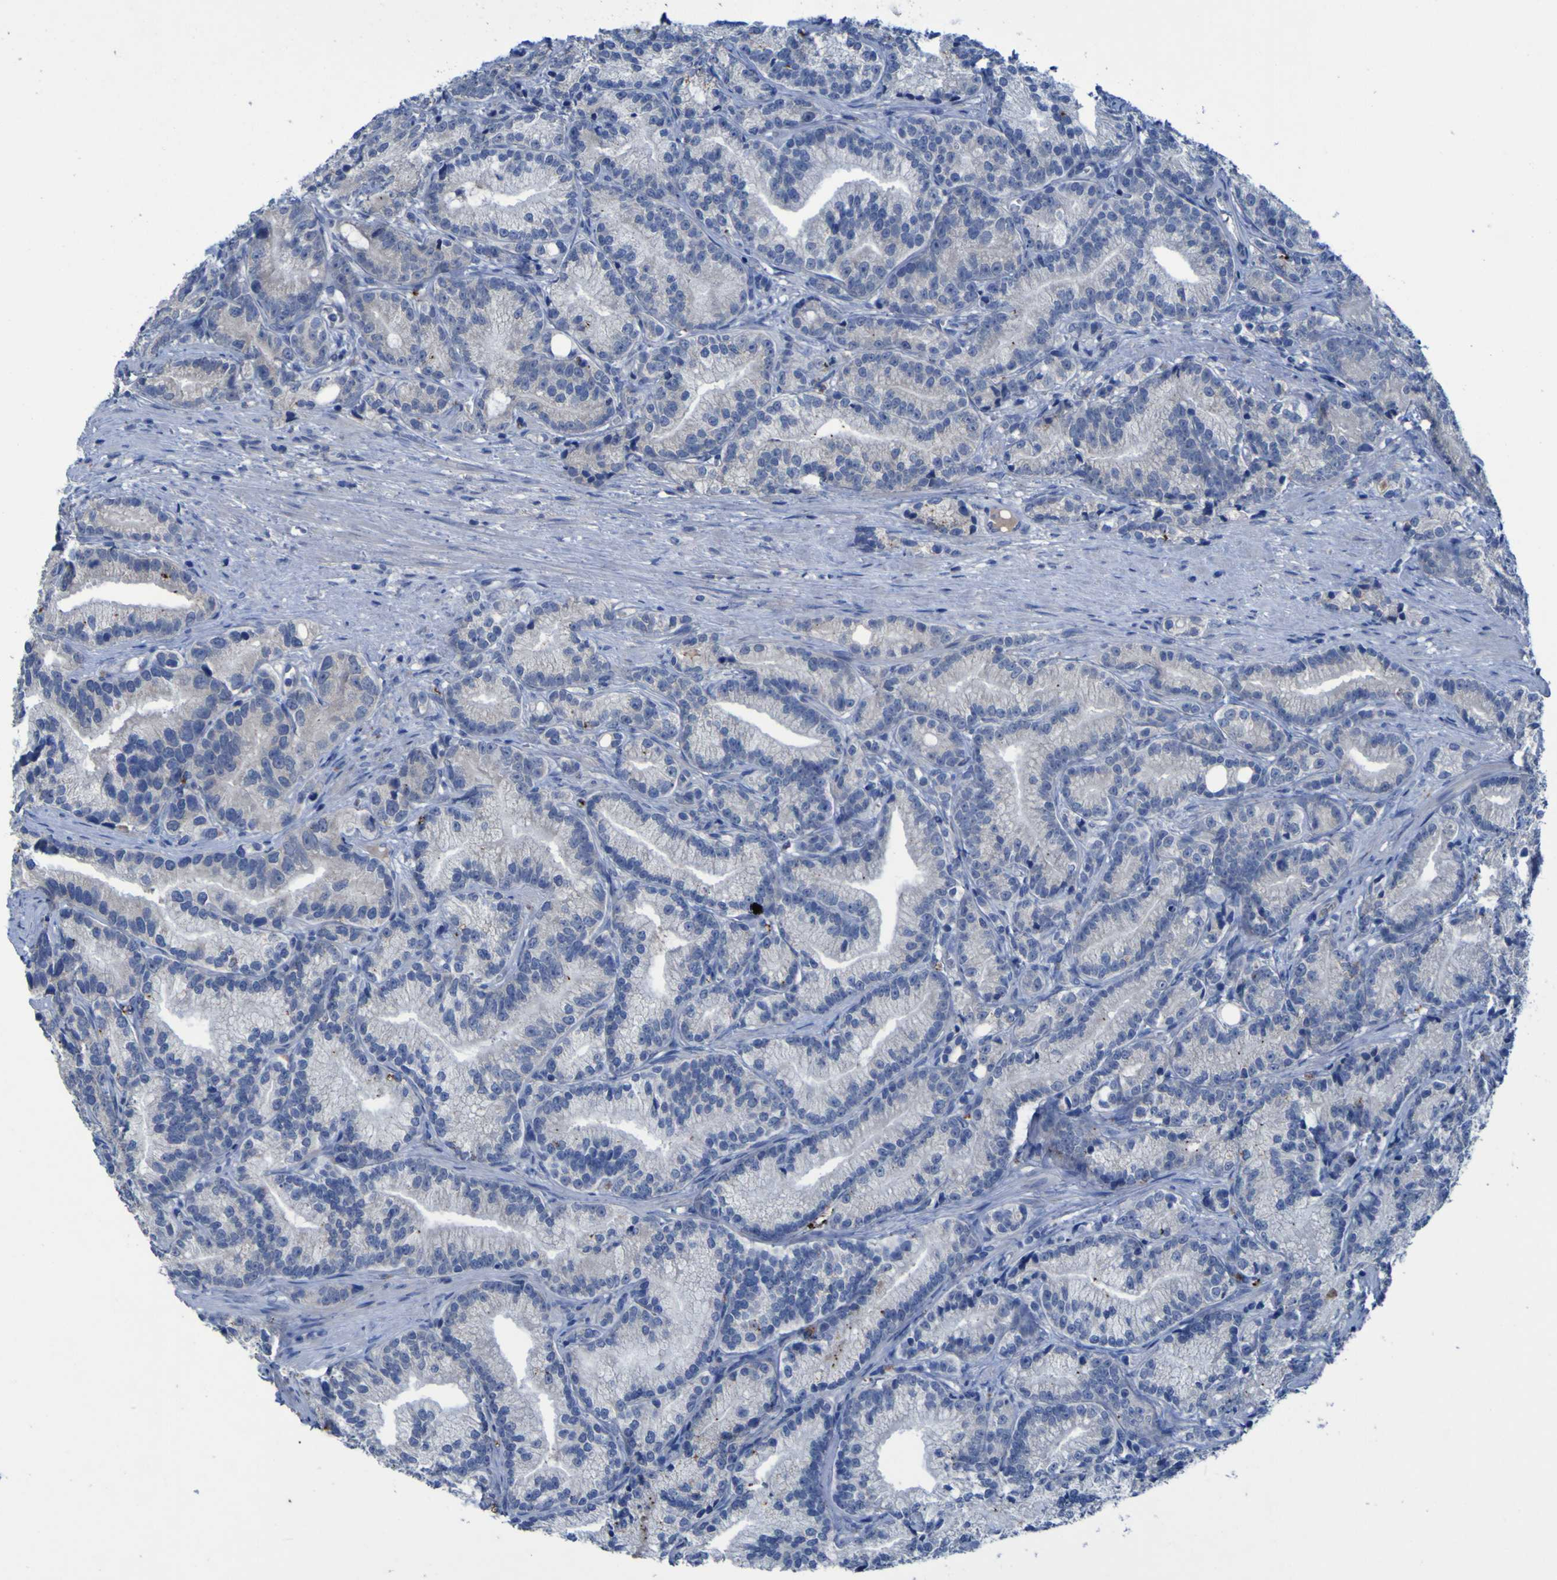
{"staining": {"intensity": "negative", "quantity": "none", "location": "none"}, "tissue": "prostate cancer", "cell_type": "Tumor cells", "image_type": "cancer", "snomed": [{"axis": "morphology", "description": "Adenocarcinoma, Low grade"}, {"axis": "topography", "description": "Prostate"}], "caption": "Tumor cells show no significant protein expression in adenocarcinoma (low-grade) (prostate).", "gene": "SGK2", "patient": {"sex": "male", "age": 89}}